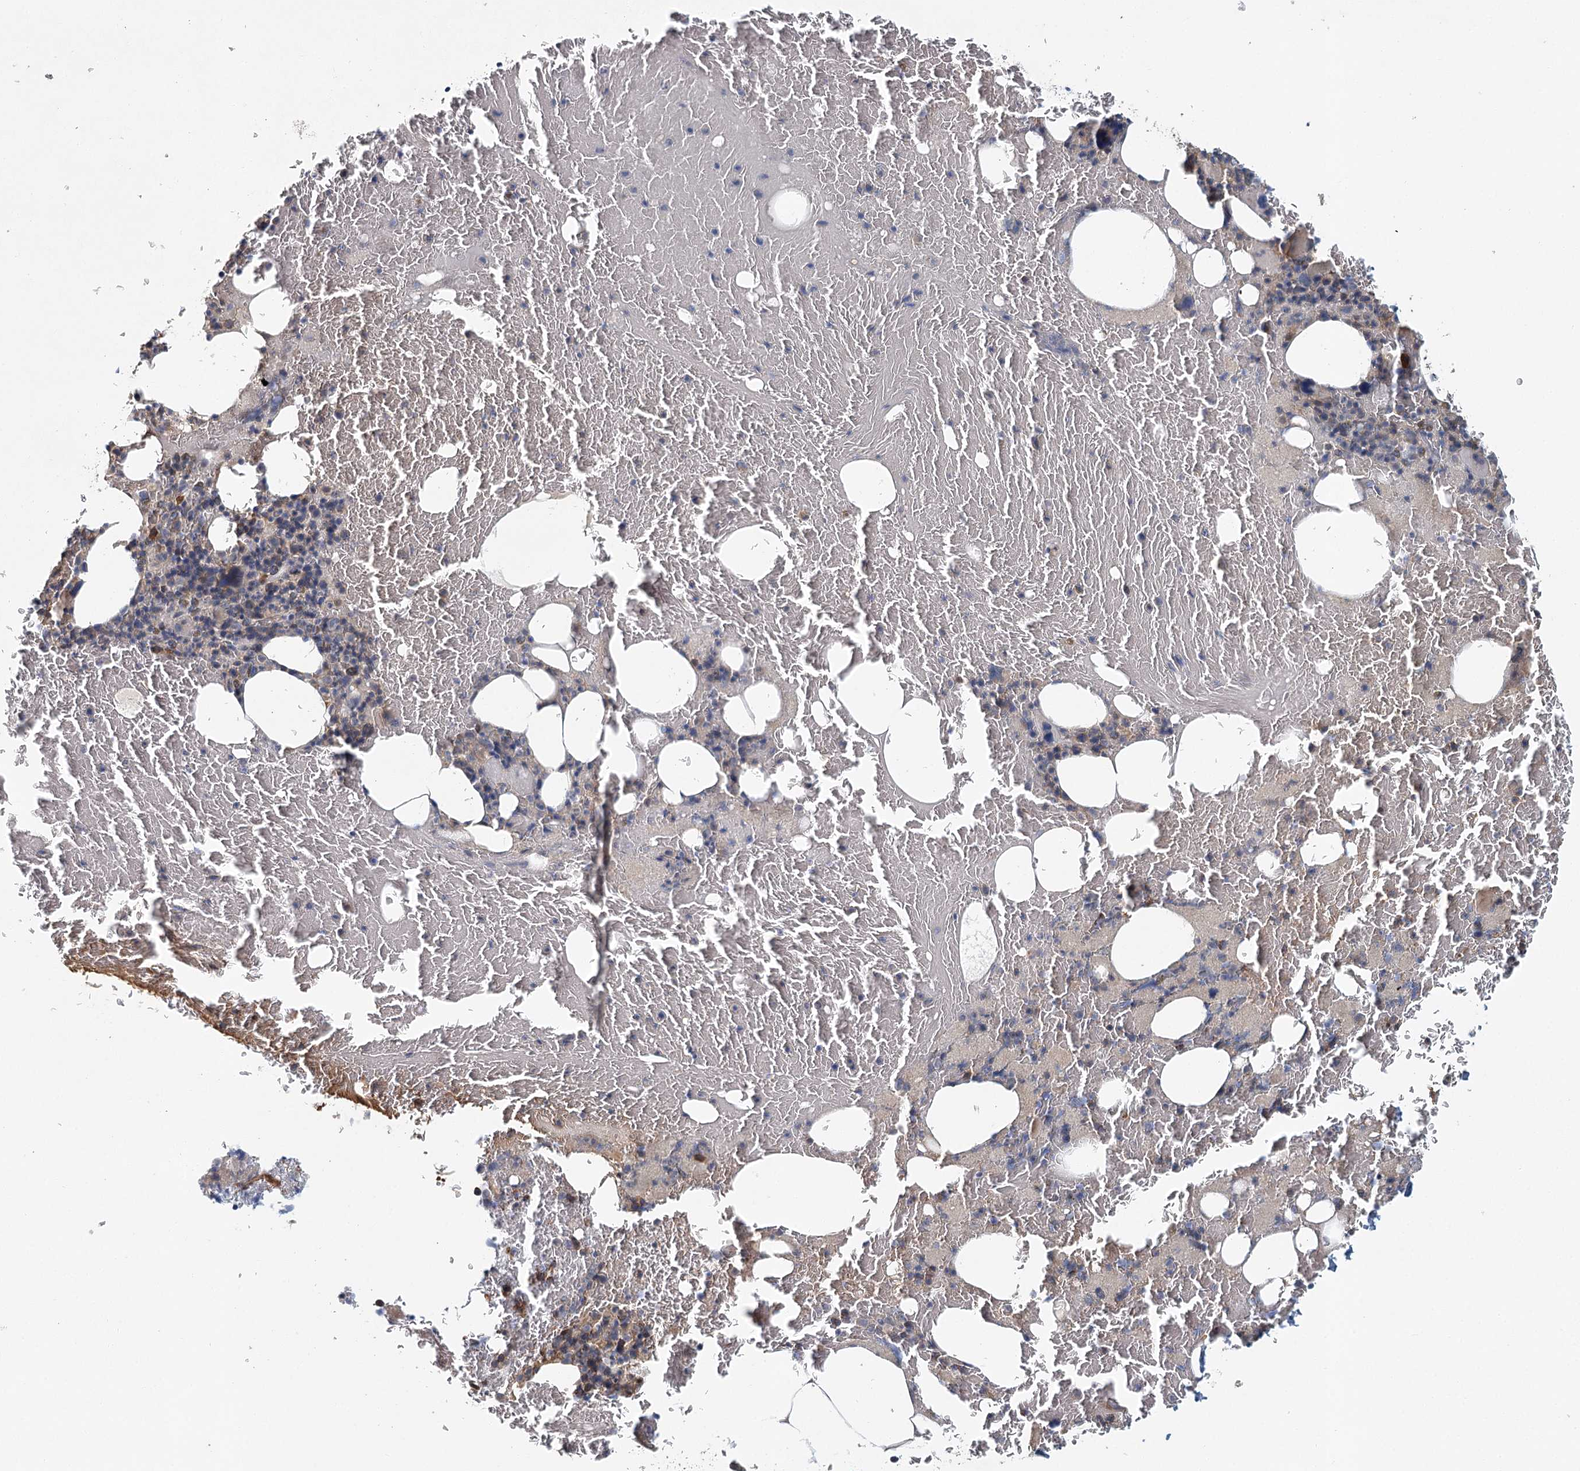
{"staining": {"intensity": "negative", "quantity": "none", "location": "none"}, "tissue": "bone marrow", "cell_type": "Hematopoietic cells", "image_type": "normal", "snomed": [{"axis": "morphology", "description": "Normal tissue, NOS"}, {"axis": "topography", "description": "Bone marrow"}], "caption": "Hematopoietic cells show no significant protein staining in benign bone marrow. (DAB immunohistochemistry (IHC) with hematoxylin counter stain).", "gene": "ADK", "patient": {"sex": "male", "age": 79}}